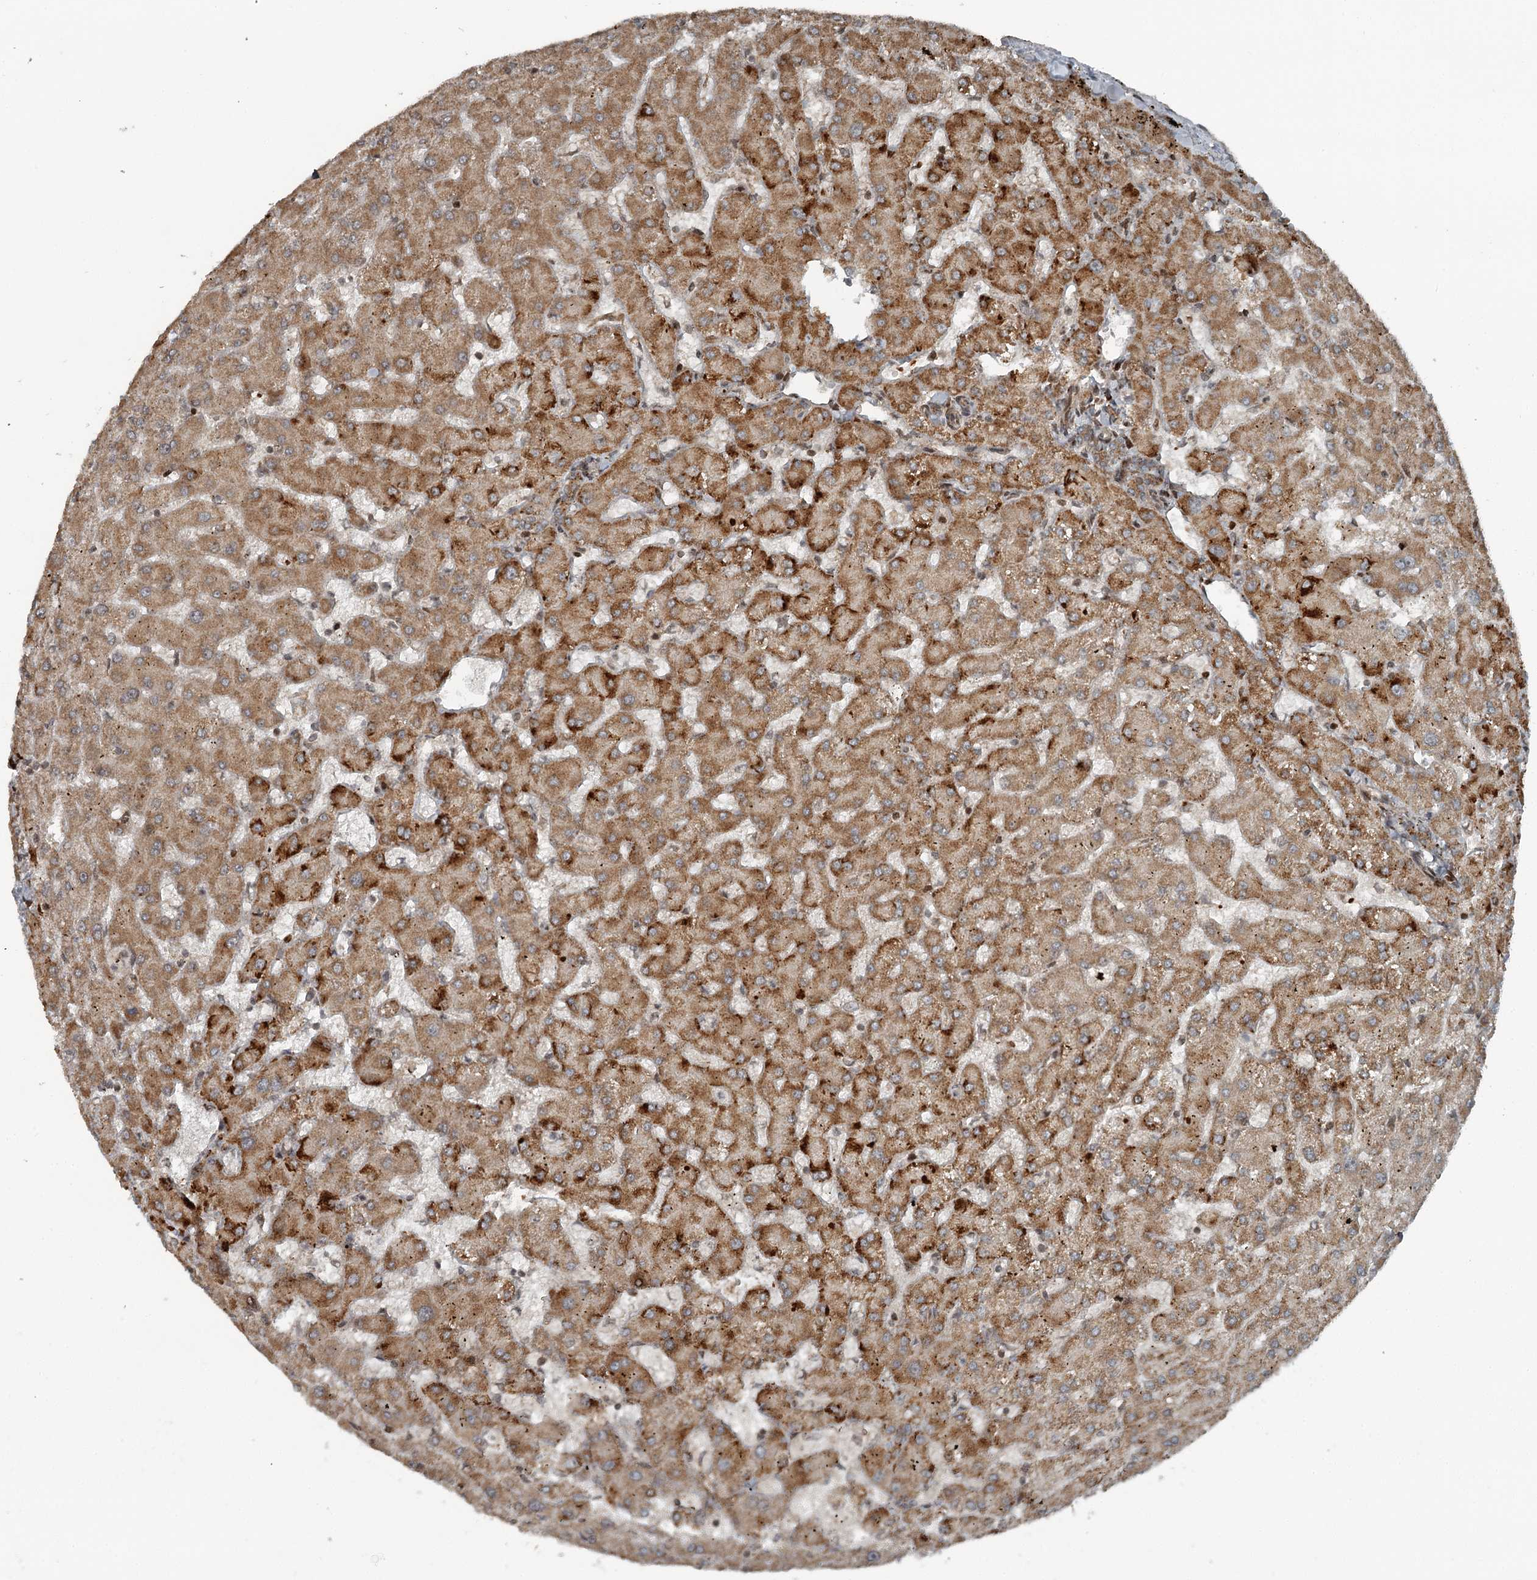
{"staining": {"intensity": "moderate", "quantity": ">75%", "location": "cytoplasmic/membranous"}, "tissue": "liver", "cell_type": "Cholangiocytes", "image_type": "normal", "snomed": [{"axis": "morphology", "description": "Normal tissue, NOS"}, {"axis": "topography", "description": "Liver"}], "caption": "This histopathology image shows benign liver stained with immunohistochemistry (IHC) to label a protein in brown. The cytoplasmic/membranous of cholangiocytes show moderate positivity for the protein. Nuclei are counter-stained blue.", "gene": "RASSF8", "patient": {"sex": "female", "age": 63}}